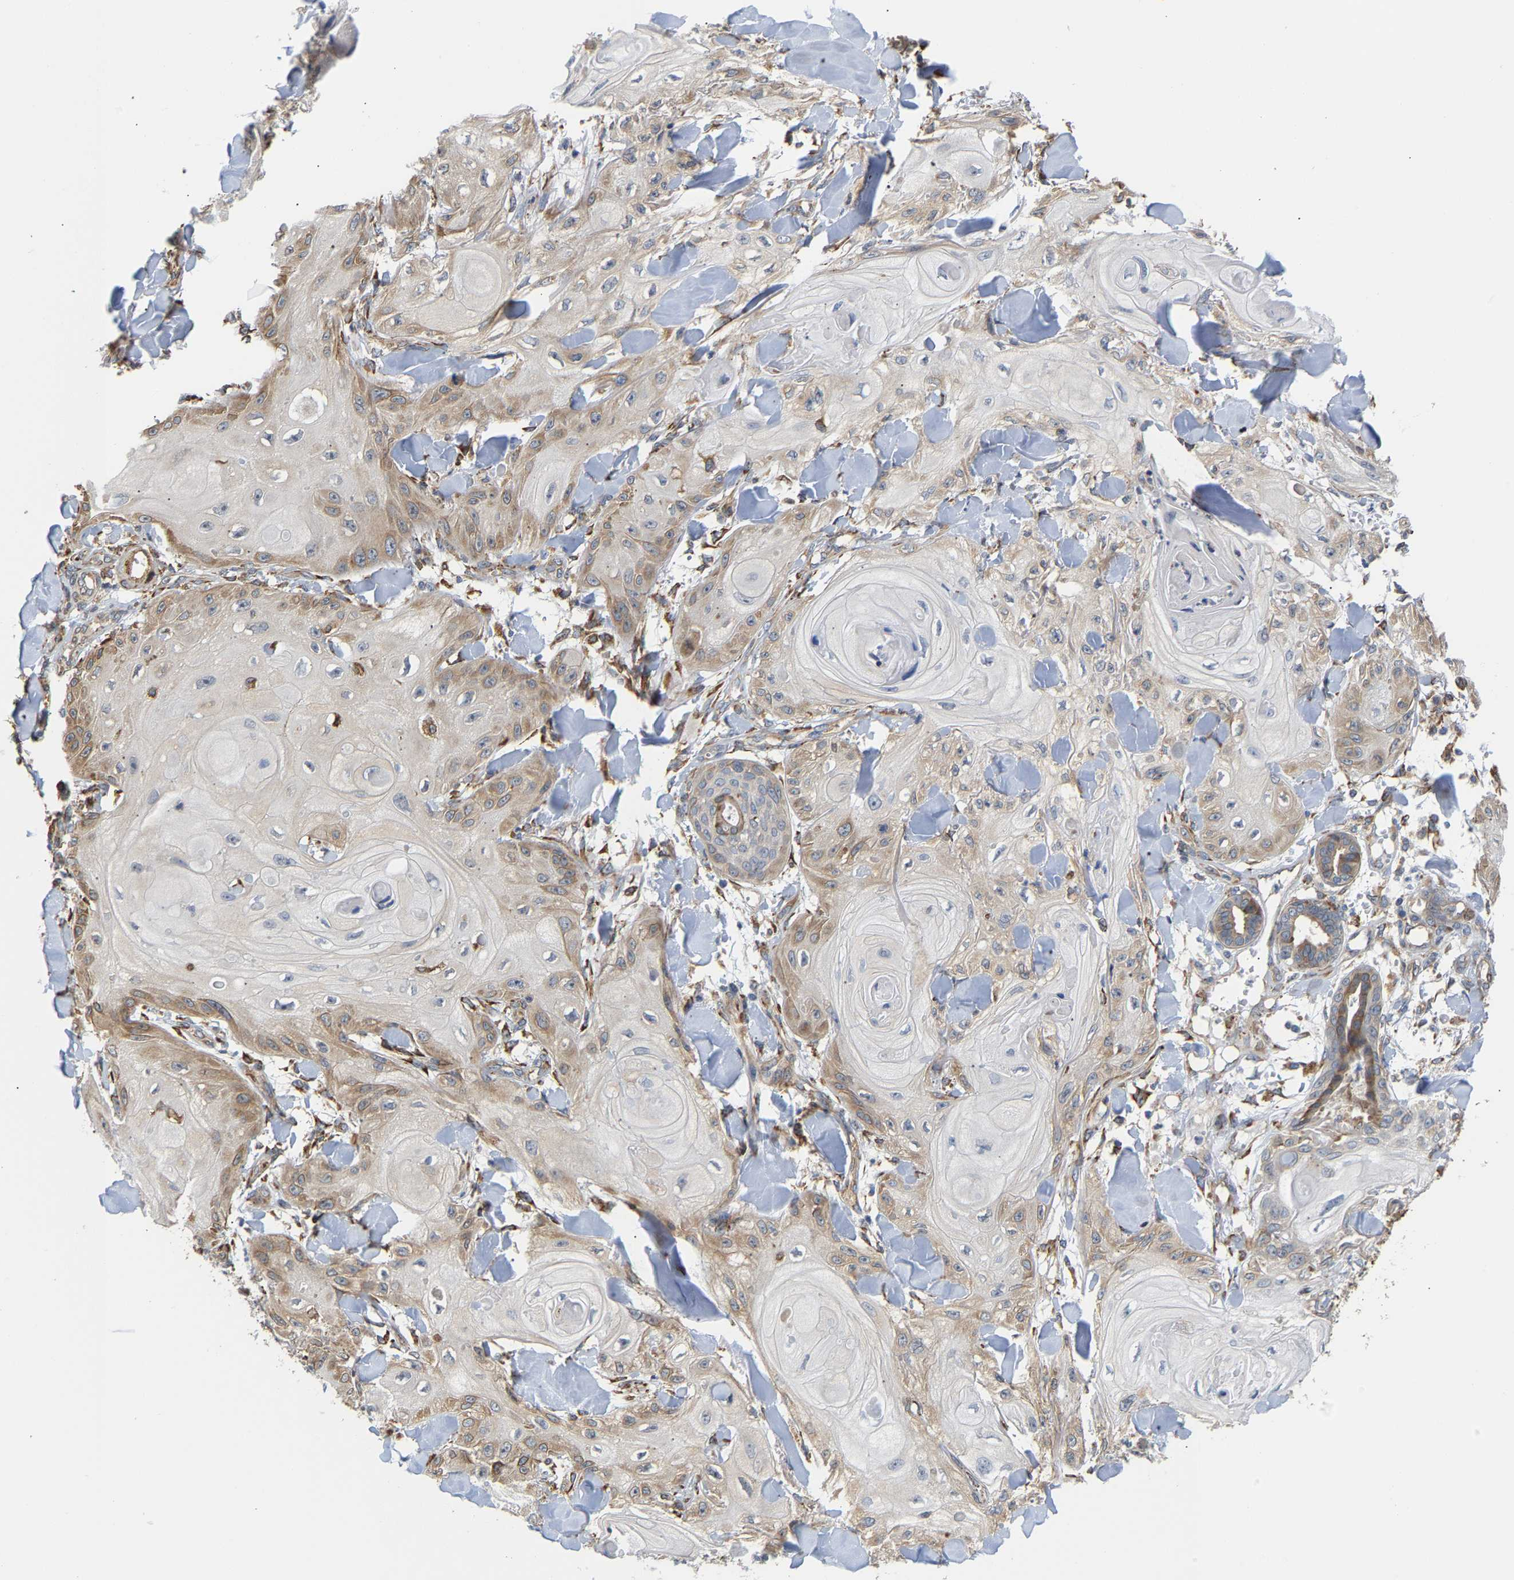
{"staining": {"intensity": "moderate", "quantity": ">75%", "location": "cytoplasmic/membranous"}, "tissue": "skin cancer", "cell_type": "Tumor cells", "image_type": "cancer", "snomed": [{"axis": "morphology", "description": "Squamous cell carcinoma, NOS"}, {"axis": "topography", "description": "Skin"}], "caption": "IHC histopathology image of neoplastic tissue: skin cancer stained using immunohistochemistry shows medium levels of moderate protein expression localized specifically in the cytoplasmic/membranous of tumor cells, appearing as a cytoplasmic/membranous brown color.", "gene": "ARAP1", "patient": {"sex": "male", "age": 74}}